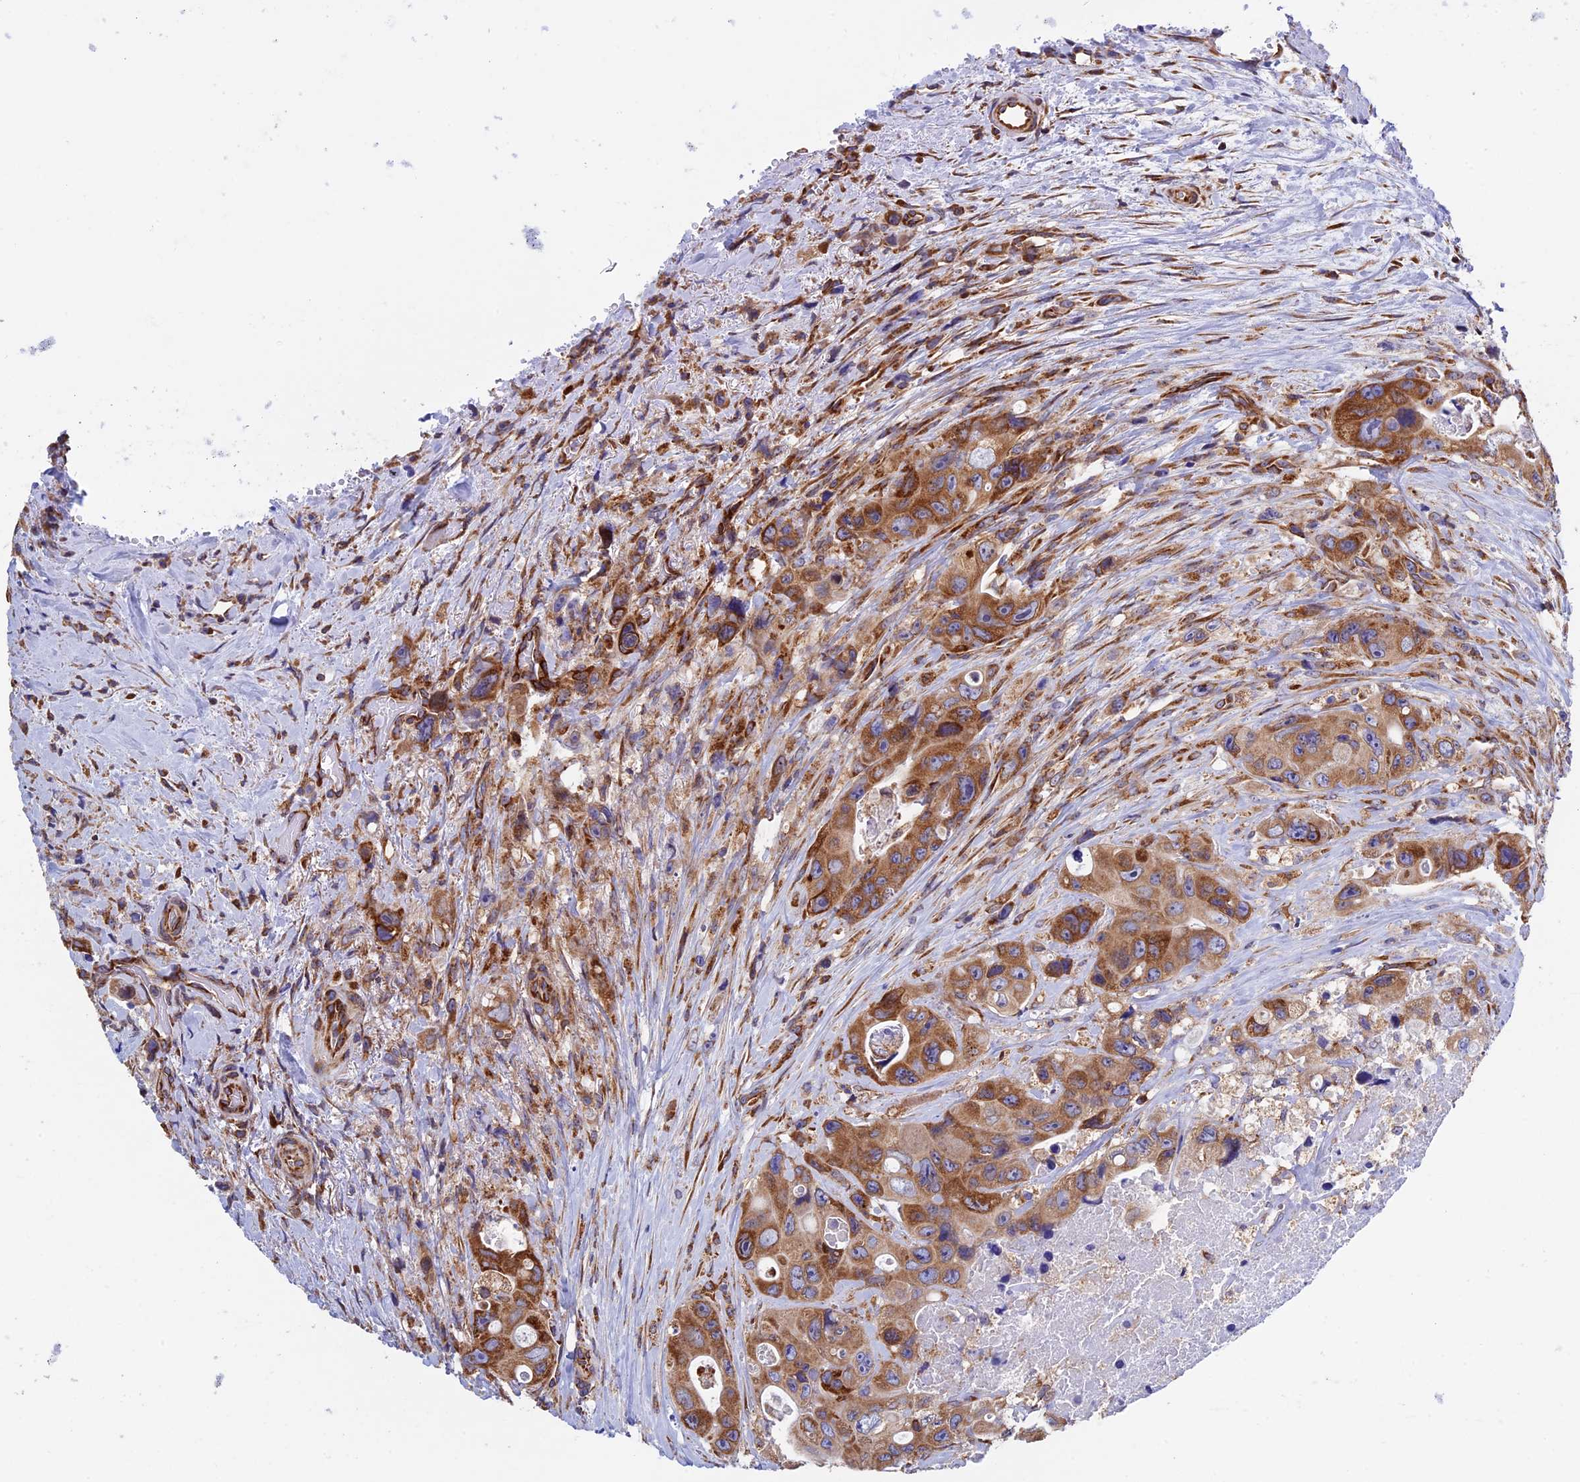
{"staining": {"intensity": "strong", "quantity": ">75%", "location": "cytoplasmic/membranous"}, "tissue": "colorectal cancer", "cell_type": "Tumor cells", "image_type": "cancer", "snomed": [{"axis": "morphology", "description": "Adenocarcinoma, NOS"}, {"axis": "topography", "description": "Colon"}], "caption": "There is high levels of strong cytoplasmic/membranous staining in tumor cells of adenocarcinoma (colorectal), as demonstrated by immunohistochemical staining (brown color).", "gene": "SLC9A5", "patient": {"sex": "female", "age": 46}}